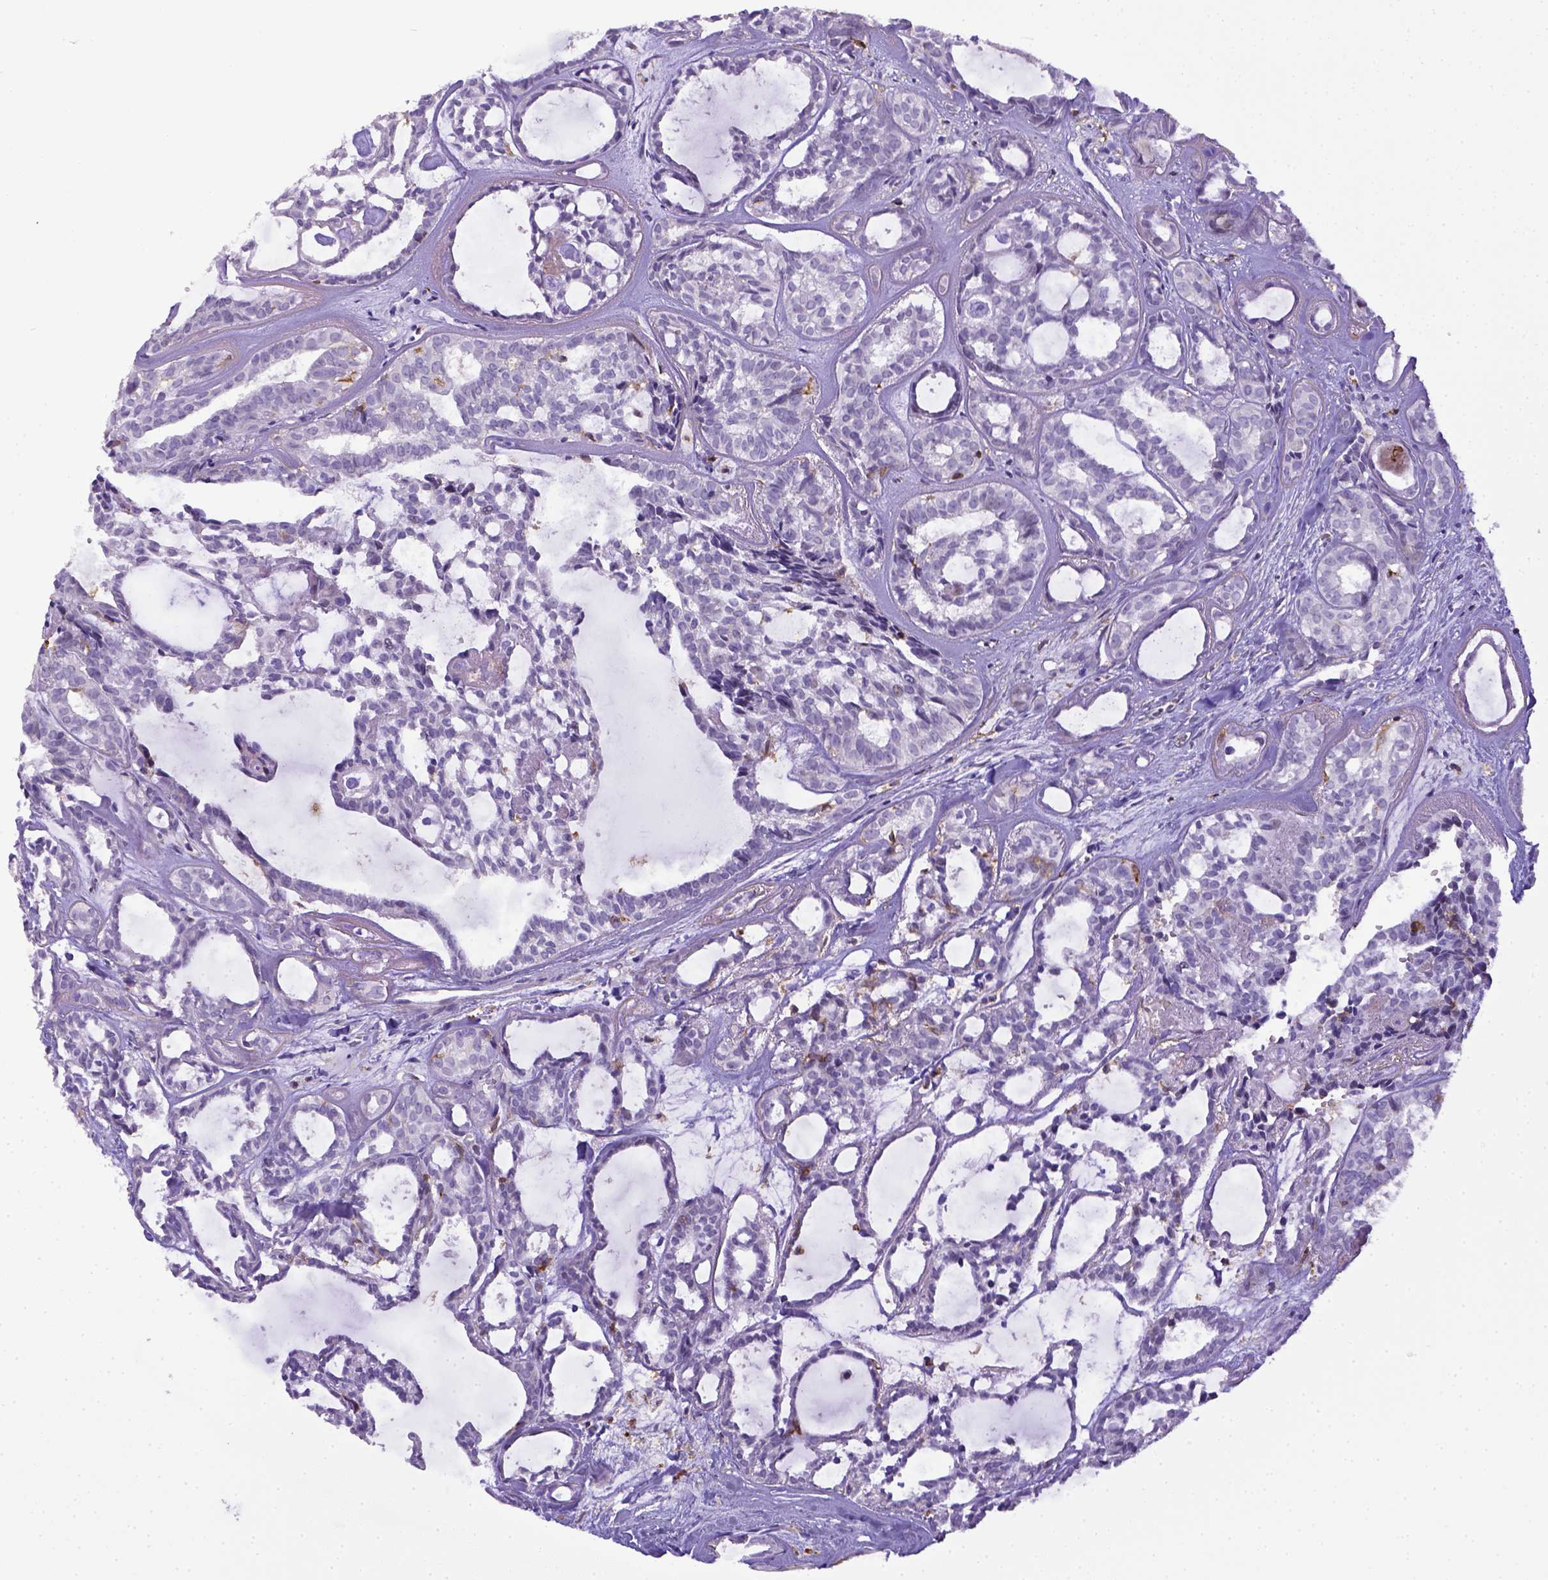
{"staining": {"intensity": "negative", "quantity": "none", "location": "none"}, "tissue": "head and neck cancer", "cell_type": "Tumor cells", "image_type": "cancer", "snomed": [{"axis": "morphology", "description": "Adenocarcinoma, NOS"}, {"axis": "topography", "description": "Head-Neck"}], "caption": "Adenocarcinoma (head and neck) stained for a protein using IHC displays no expression tumor cells.", "gene": "ITGAM", "patient": {"sex": "female", "age": 62}}